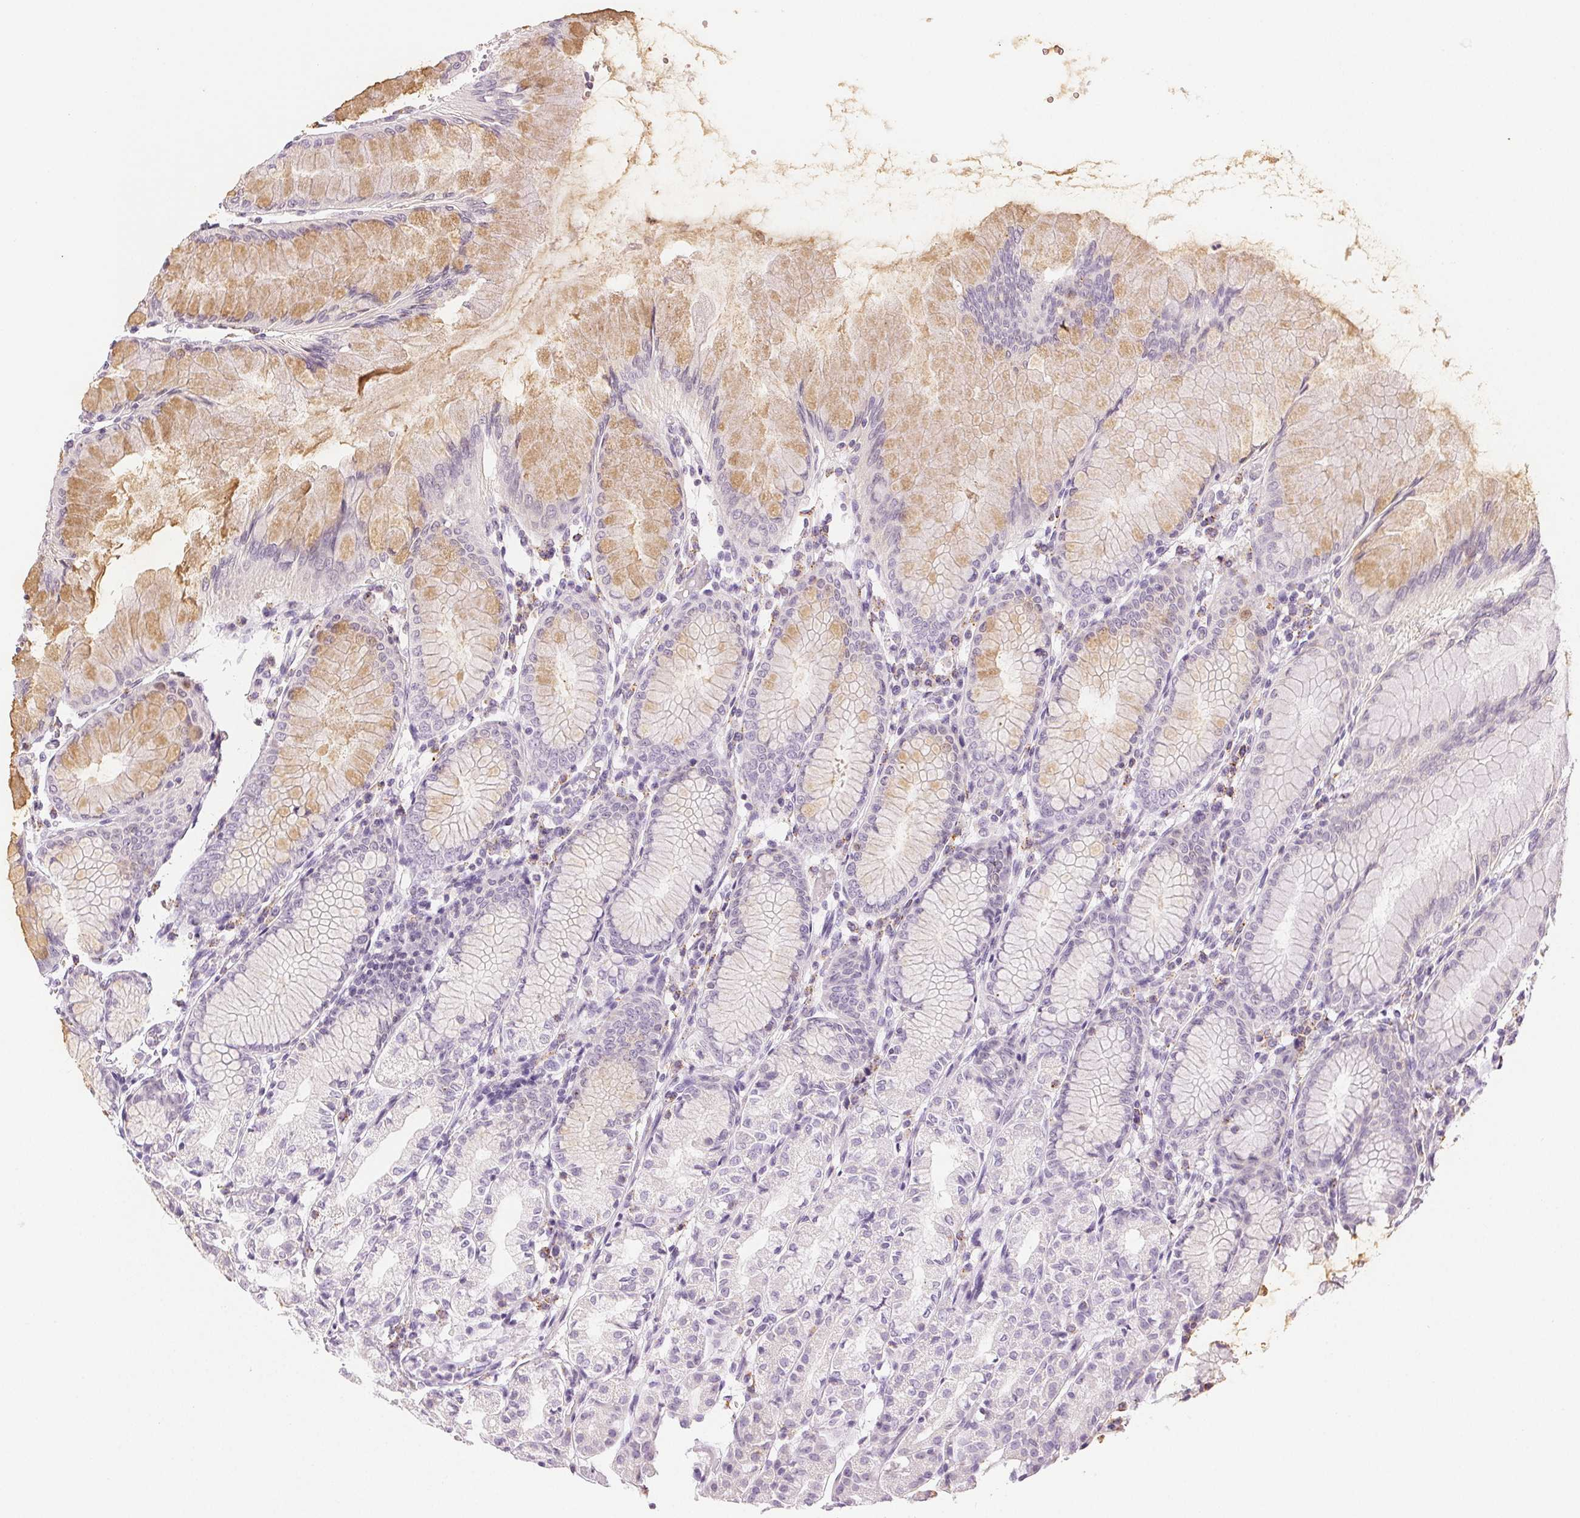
{"staining": {"intensity": "moderate", "quantity": "<25%", "location": "cytoplasmic/membranous"}, "tissue": "stomach", "cell_type": "Glandular cells", "image_type": "normal", "snomed": [{"axis": "morphology", "description": "Normal tissue, NOS"}, {"axis": "topography", "description": "Stomach"}], "caption": "High-magnification brightfield microscopy of normal stomach stained with DAB (brown) and counterstained with hematoxylin (blue). glandular cells exhibit moderate cytoplasmic/membranous staining is present in approximately<25% of cells.", "gene": "SLC5A2", "patient": {"sex": "female", "age": 57}}